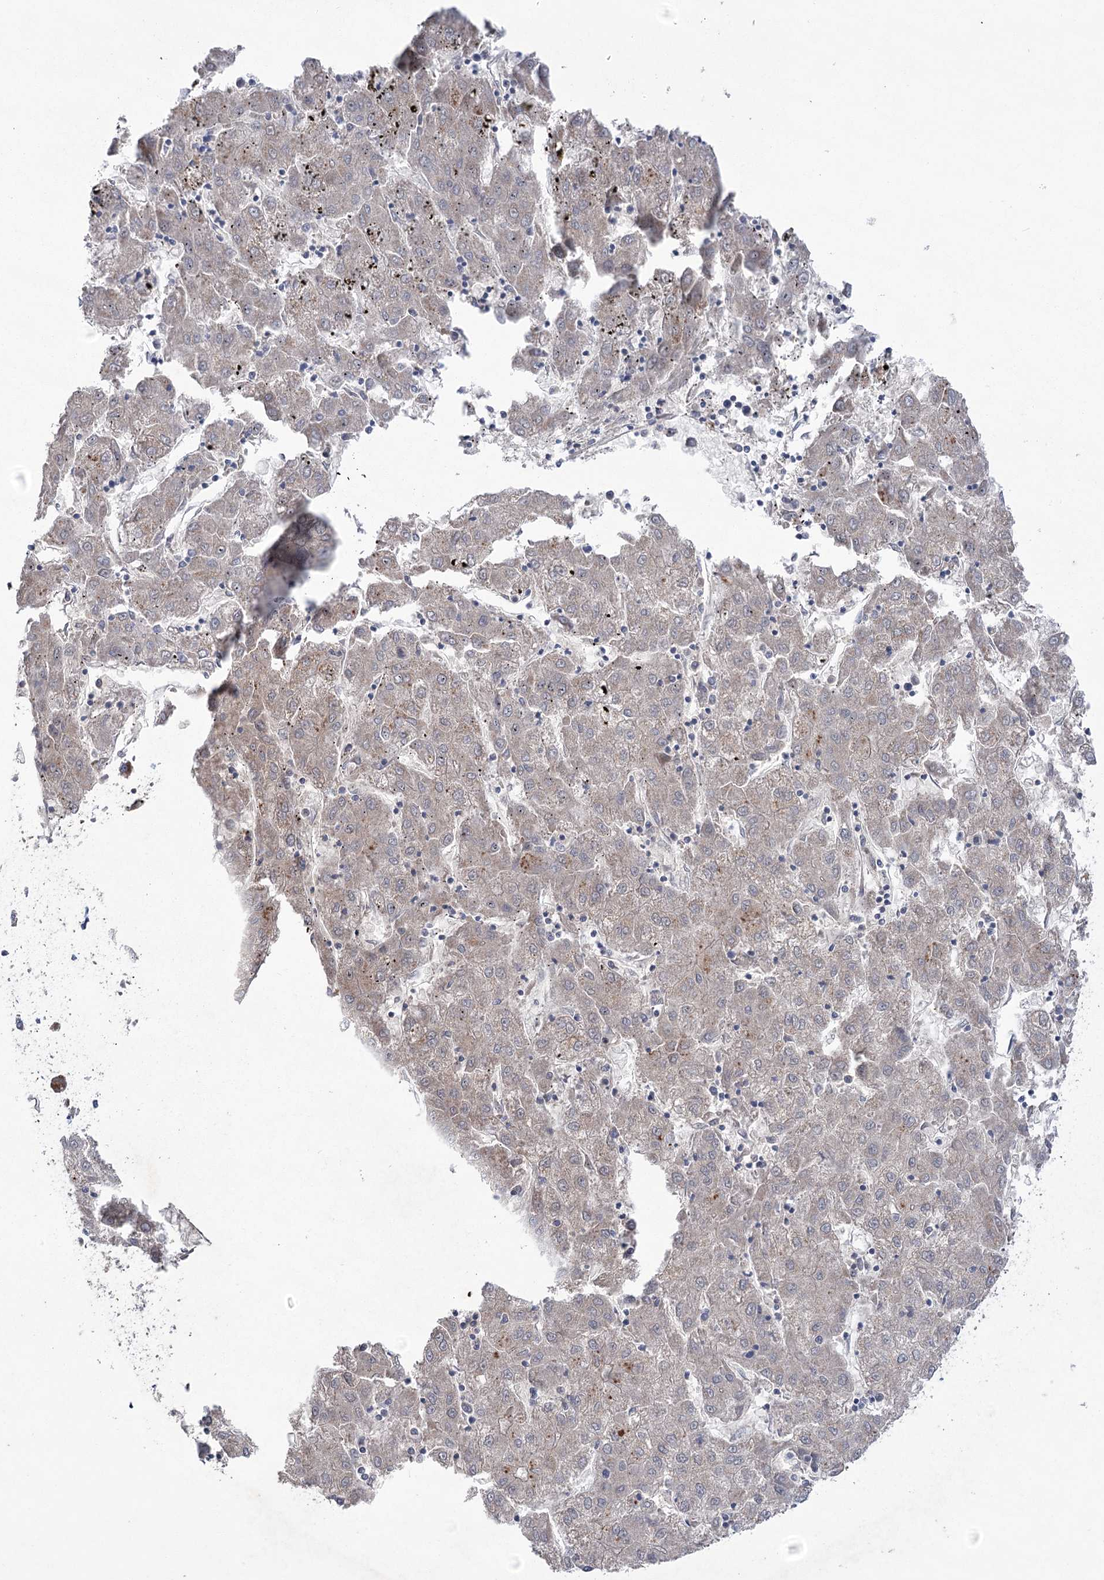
{"staining": {"intensity": "weak", "quantity": "<25%", "location": "cytoplasmic/membranous"}, "tissue": "liver cancer", "cell_type": "Tumor cells", "image_type": "cancer", "snomed": [{"axis": "morphology", "description": "Carcinoma, Hepatocellular, NOS"}, {"axis": "topography", "description": "Liver"}], "caption": "Human liver cancer stained for a protein using immunohistochemistry demonstrates no staining in tumor cells.", "gene": "MTCH2", "patient": {"sex": "male", "age": 72}}